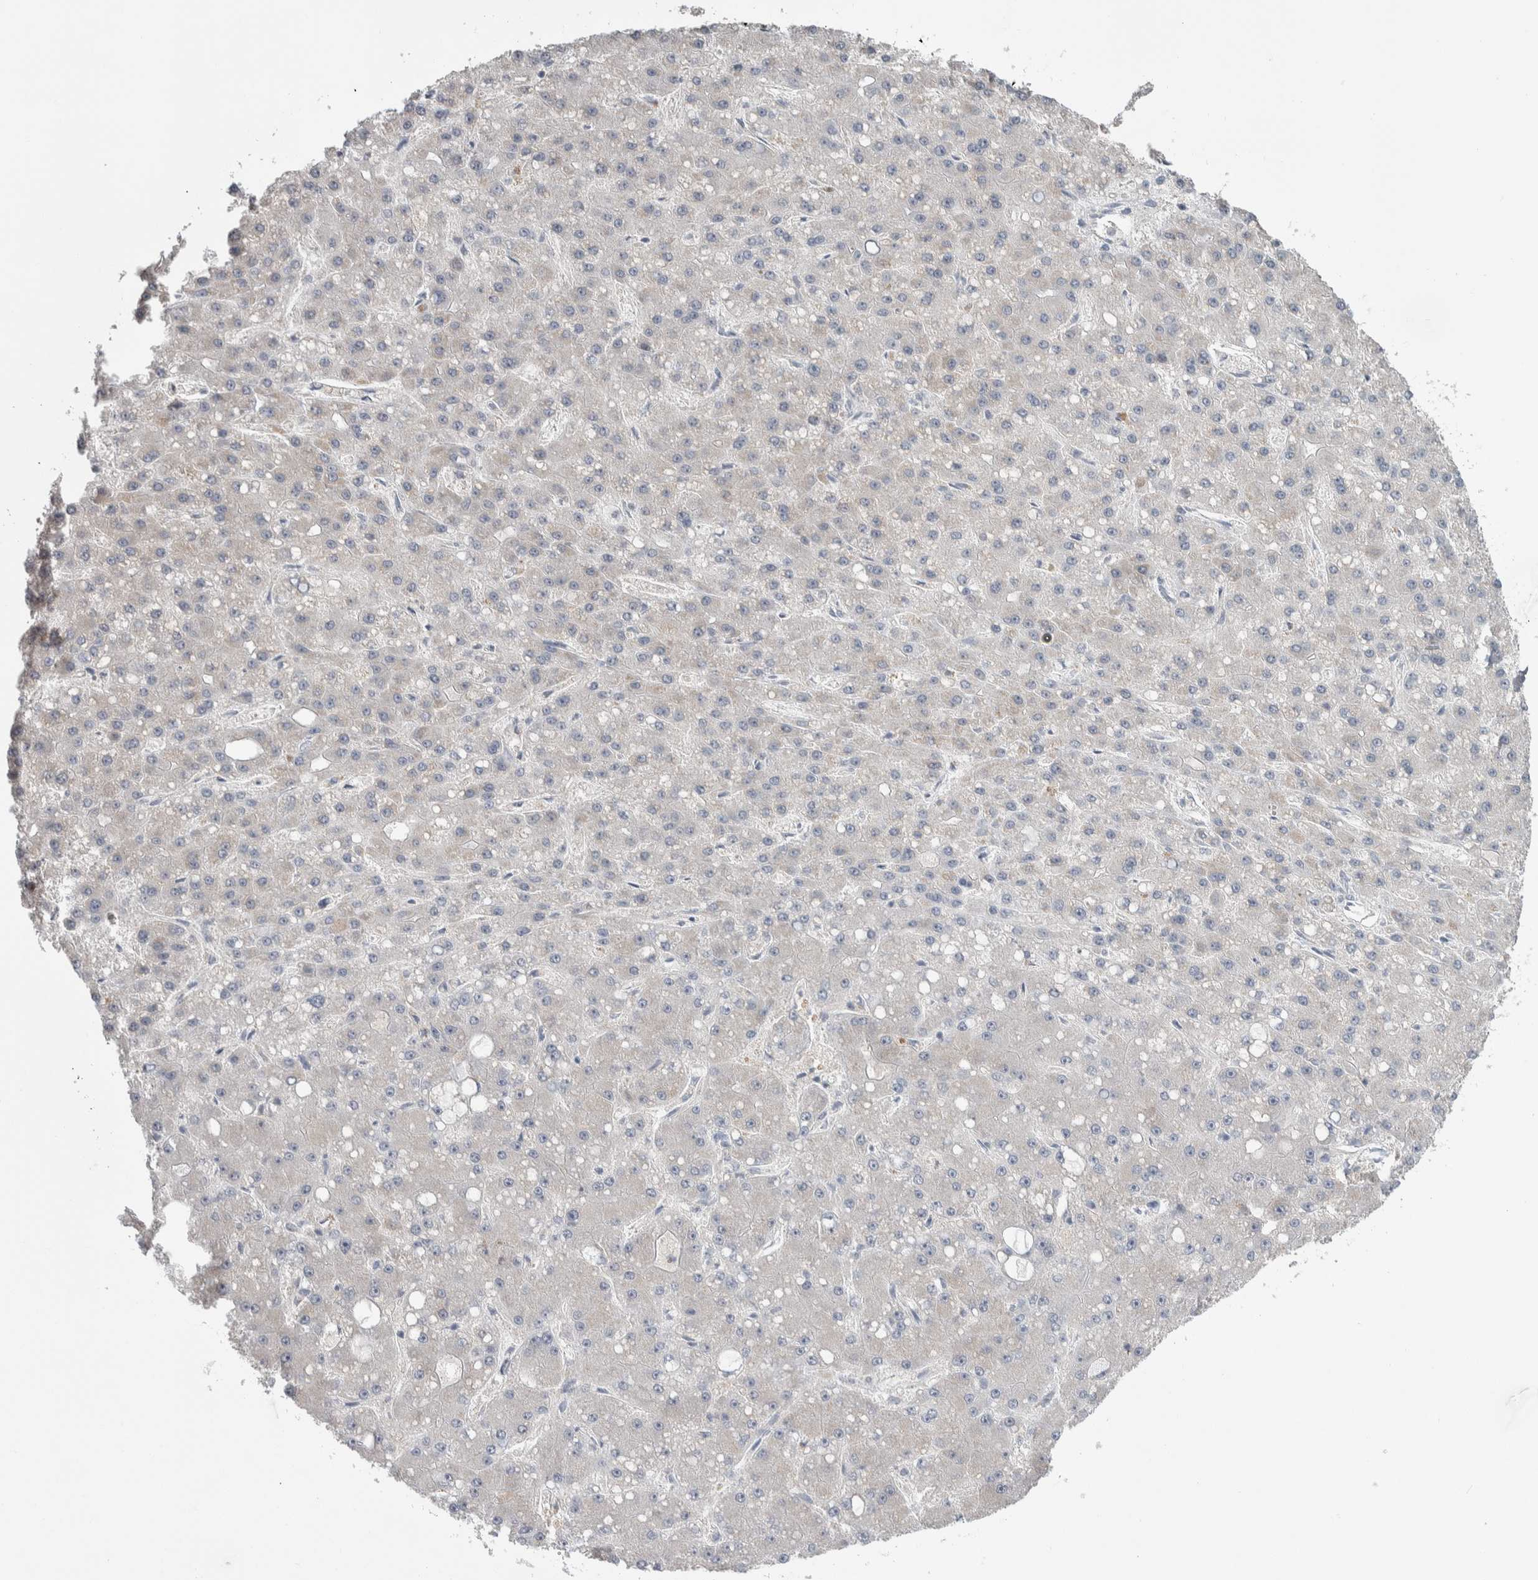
{"staining": {"intensity": "negative", "quantity": "none", "location": "none"}, "tissue": "liver cancer", "cell_type": "Tumor cells", "image_type": "cancer", "snomed": [{"axis": "morphology", "description": "Carcinoma, Hepatocellular, NOS"}, {"axis": "topography", "description": "Liver"}], "caption": "This is an immunohistochemistry (IHC) image of human liver cancer (hepatocellular carcinoma). There is no expression in tumor cells.", "gene": "HTATIP2", "patient": {"sex": "male", "age": 67}}